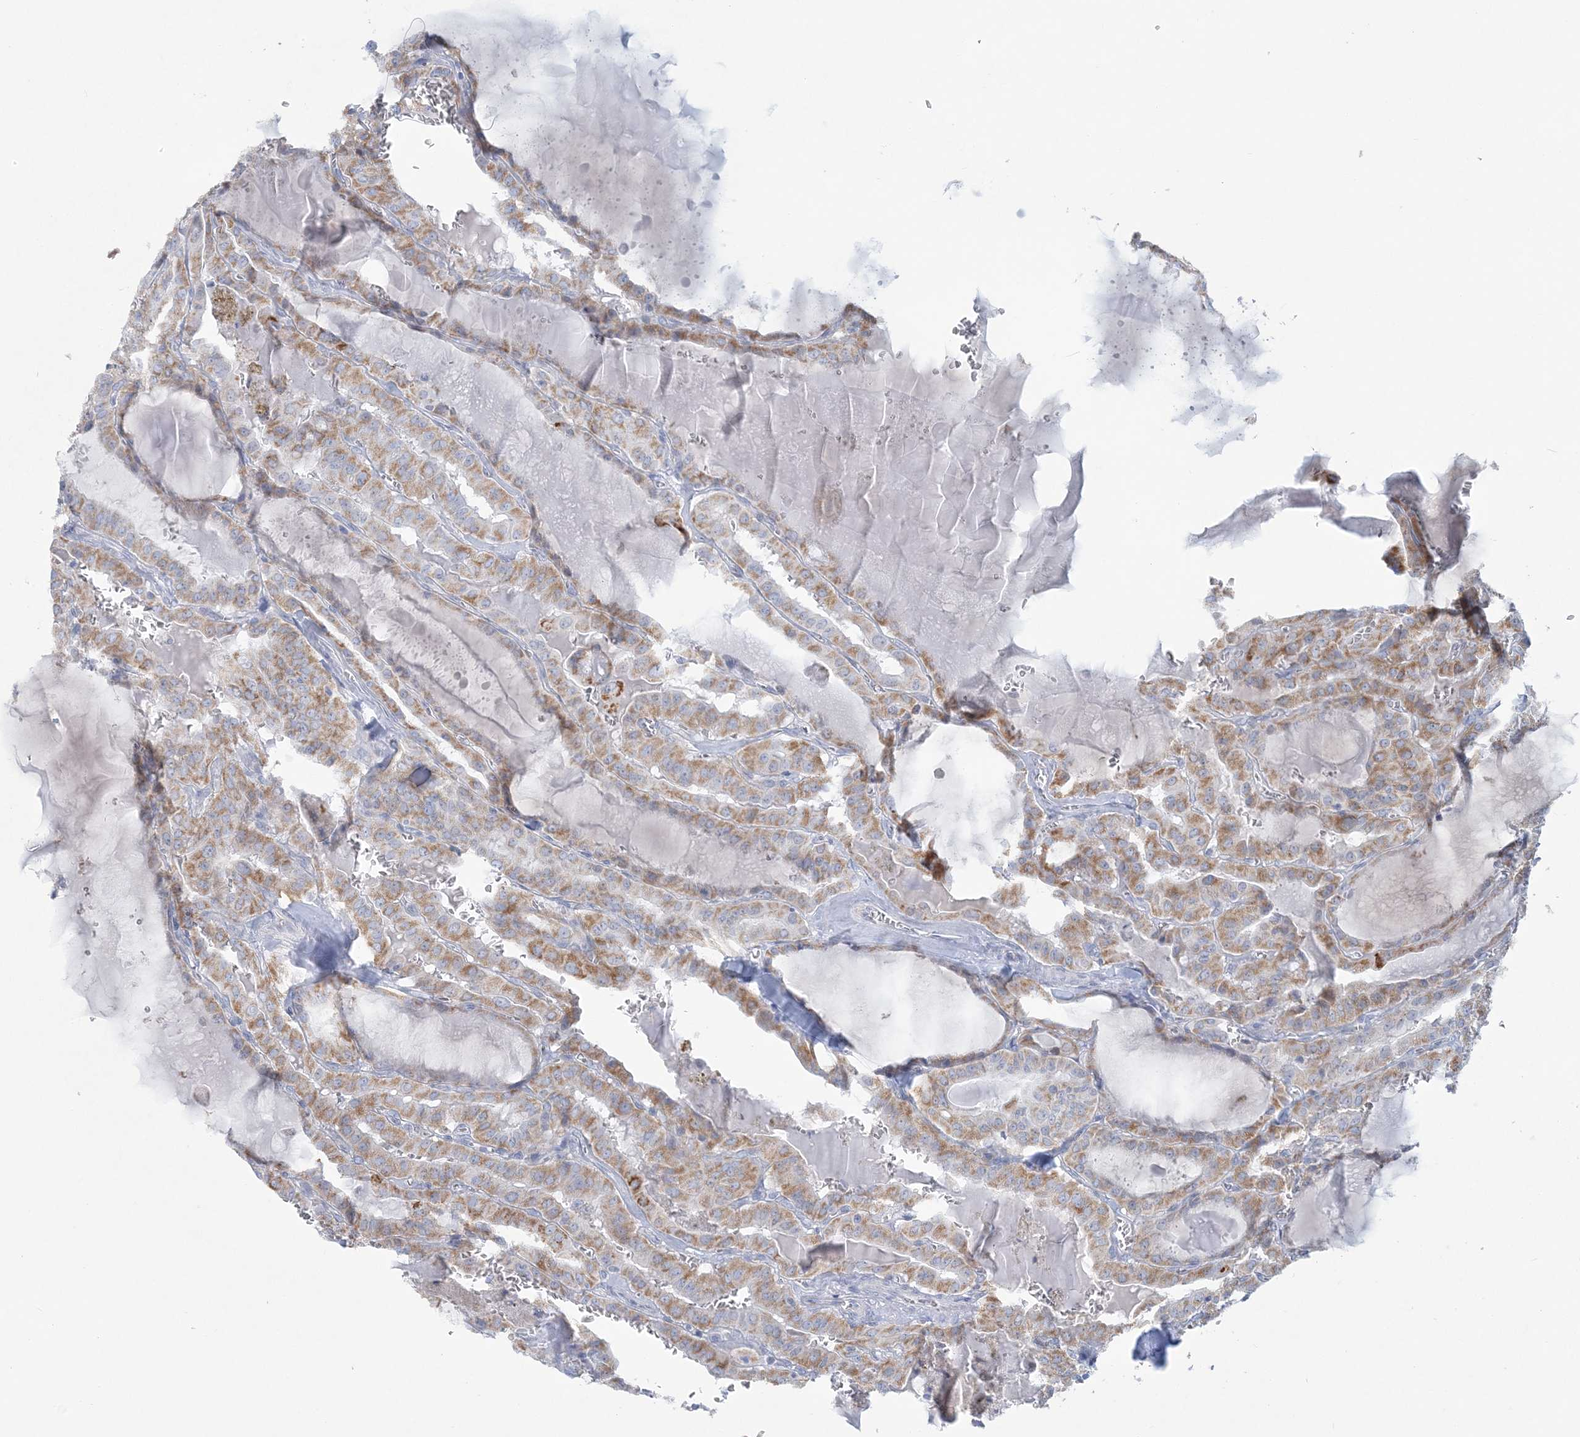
{"staining": {"intensity": "moderate", "quantity": ">75%", "location": "cytoplasmic/membranous"}, "tissue": "thyroid cancer", "cell_type": "Tumor cells", "image_type": "cancer", "snomed": [{"axis": "morphology", "description": "Papillary adenocarcinoma, NOS"}, {"axis": "topography", "description": "Thyroid gland"}], "caption": "Immunohistochemical staining of human thyroid cancer exhibits moderate cytoplasmic/membranous protein positivity in approximately >75% of tumor cells.", "gene": "TBC1D7", "patient": {"sex": "male", "age": 52}}